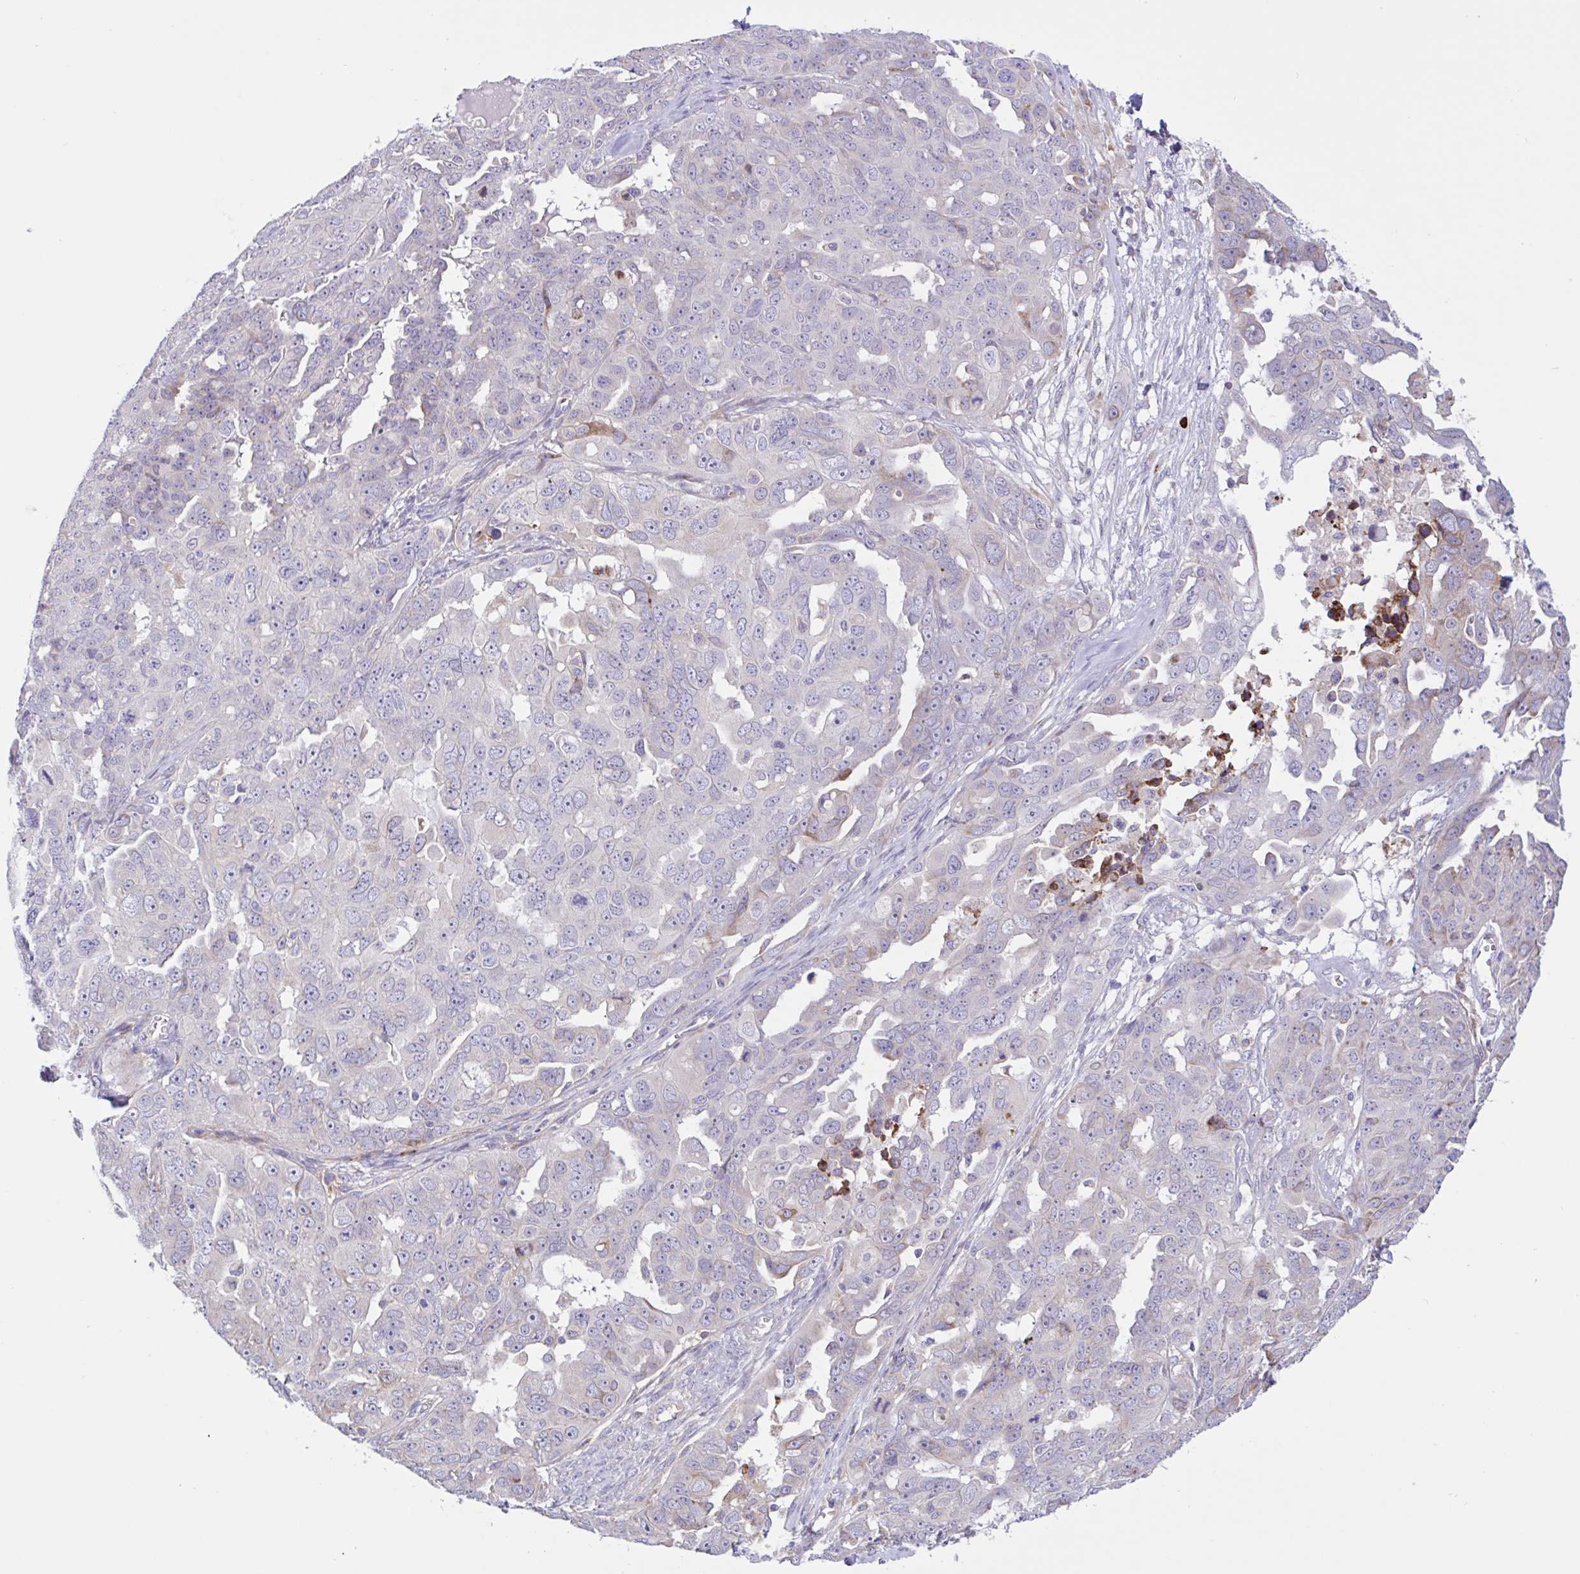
{"staining": {"intensity": "negative", "quantity": "none", "location": "none"}, "tissue": "ovarian cancer", "cell_type": "Tumor cells", "image_type": "cancer", "snomed": [{"axis": "morphology", "description": "Carcinoma, endometroid"}, {"axis": "topography", "description": "Ovary"}], "caption": "Ovarian cancer was stained to show a protein in brown. There is no significant positivity in tumor cells.", "gene": "DSC3", "patient": {"sex": "female", "age": 70}}